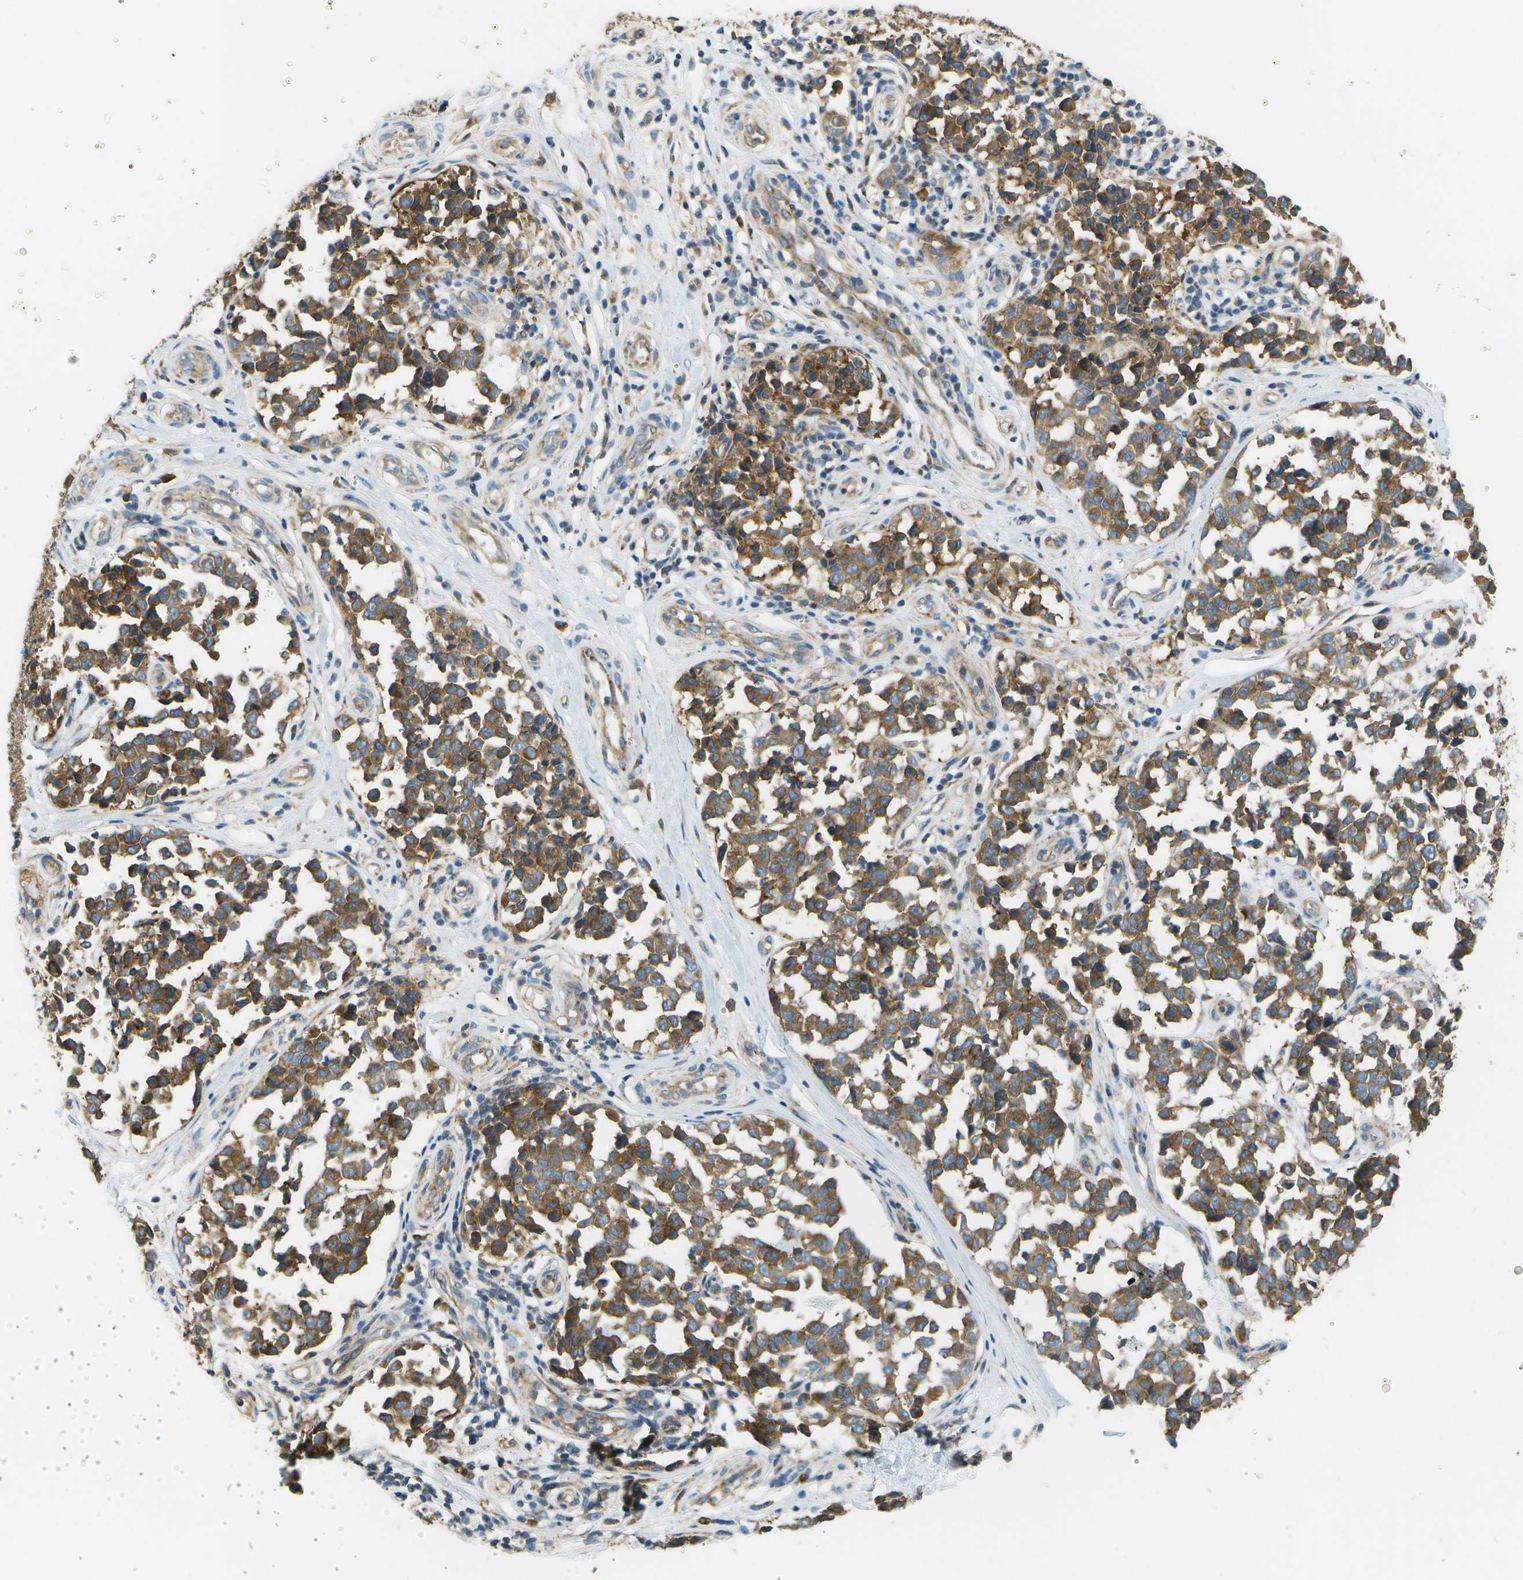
{"staining": {"intensity": "strong", "quantity": ">75%", "location": "cytoplasmic/membranous"}, "tissue": "melanoma", "cell_type": "Tumor cells", "image_type": "cancer", "snomed": [{"axis": "morphology", "description": "Malignant melanoma, NOS"}, {"axis": "topography", "description": "Skin"}], "caption": "The image displays a brown stain indicating the presence of a protein in the cytoplasmic/membranous of tumor cells in malignant melanoma.", "gene": "CLTC", "patient": {"sex": "female", "age": 64}}